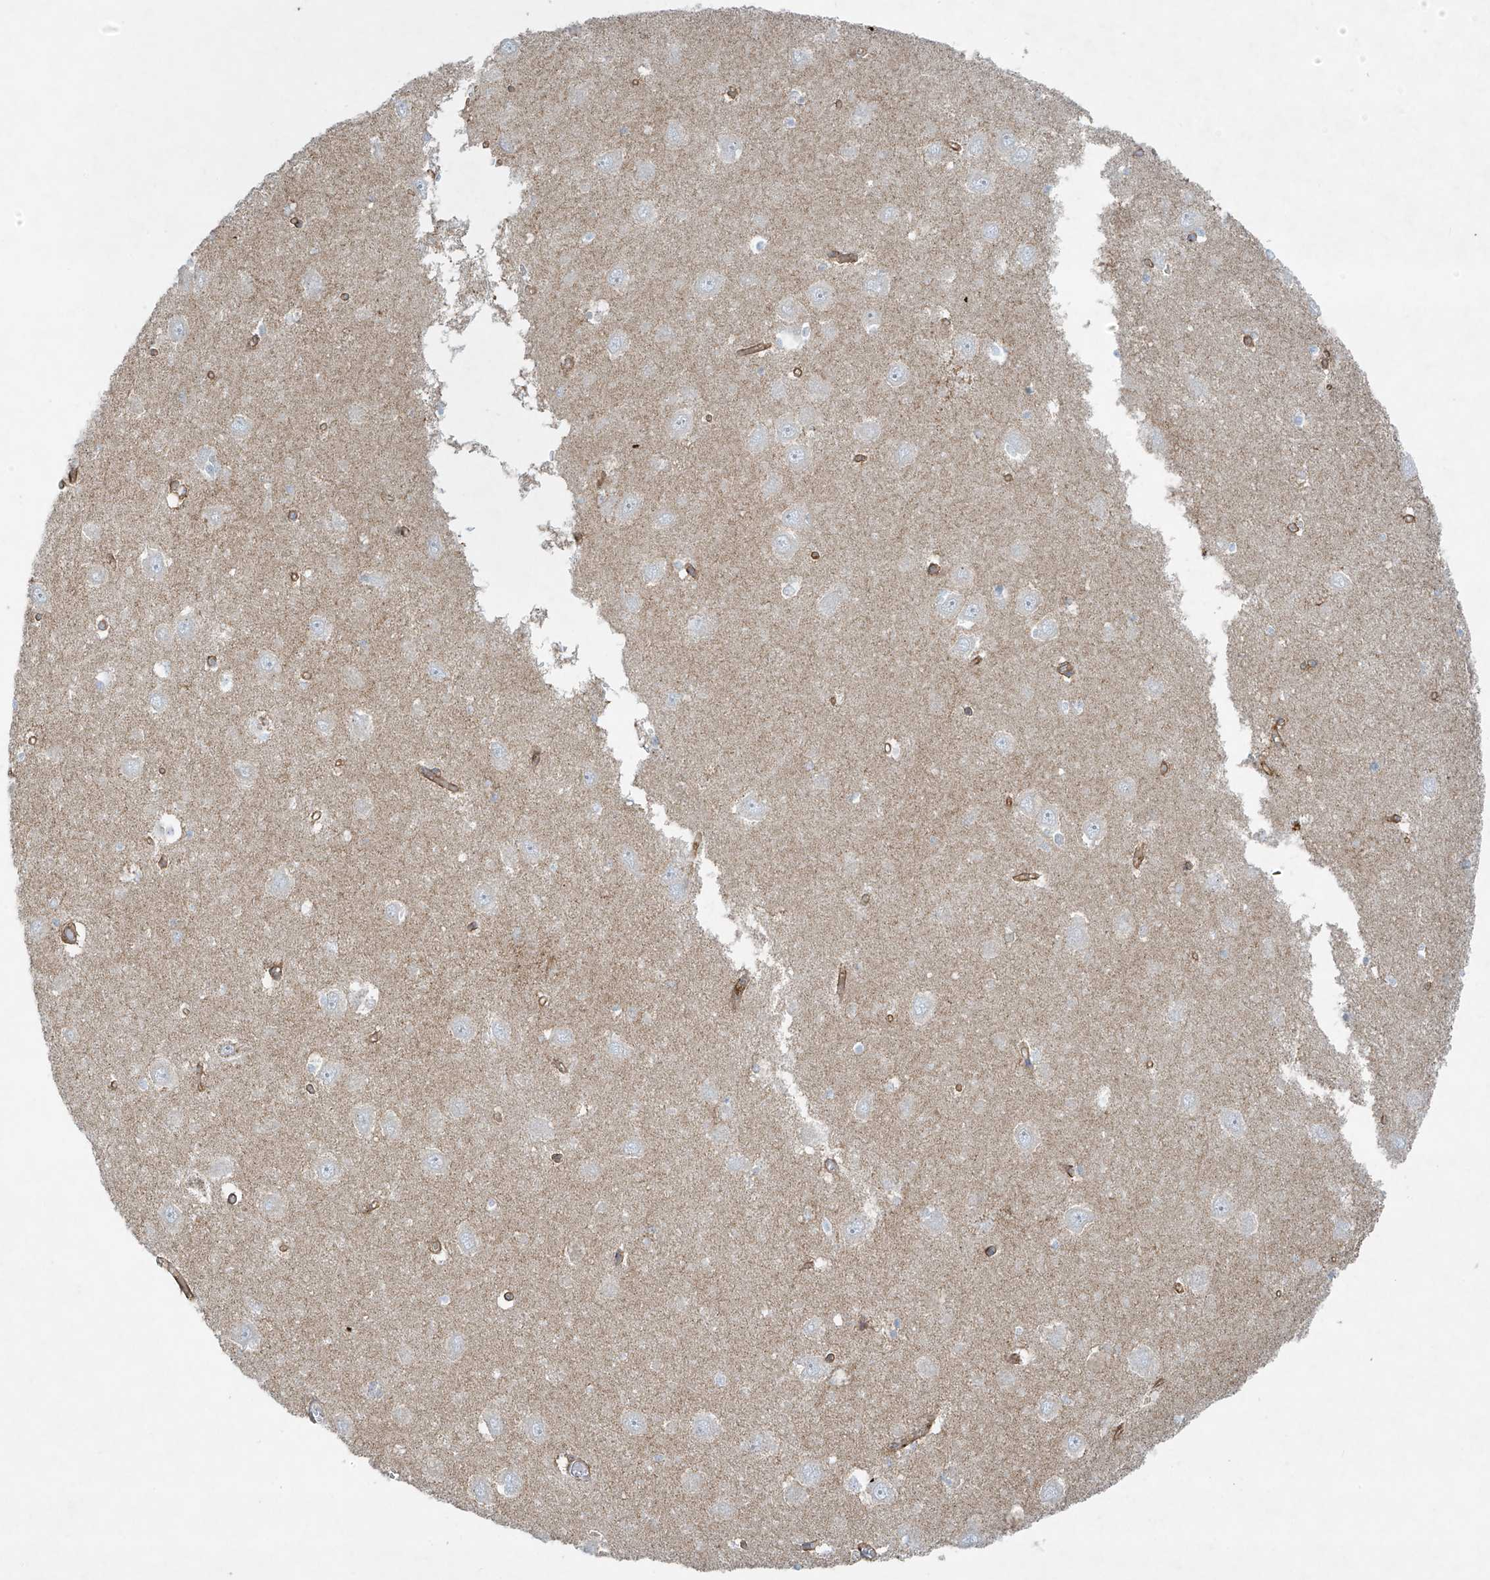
{"staining": {"intensity": "negative", "quantity": "none", "location": "none"}, "tissue": "hippocampus", "cell_type": "Glial cells", "image_type": "normal", "snomed": [{"axis": "morphology", "description": "Normal tissue, NOS"}, {"axis": "topography", "description": "Hippocampus"}], "caption": "This is an immunohistochemistry (IHC) photomicrograph of normal human hippocampus. There is no expression in glial cells.", "gene": "VAMP5", "patient": {"sex": "male", "age": 70}}